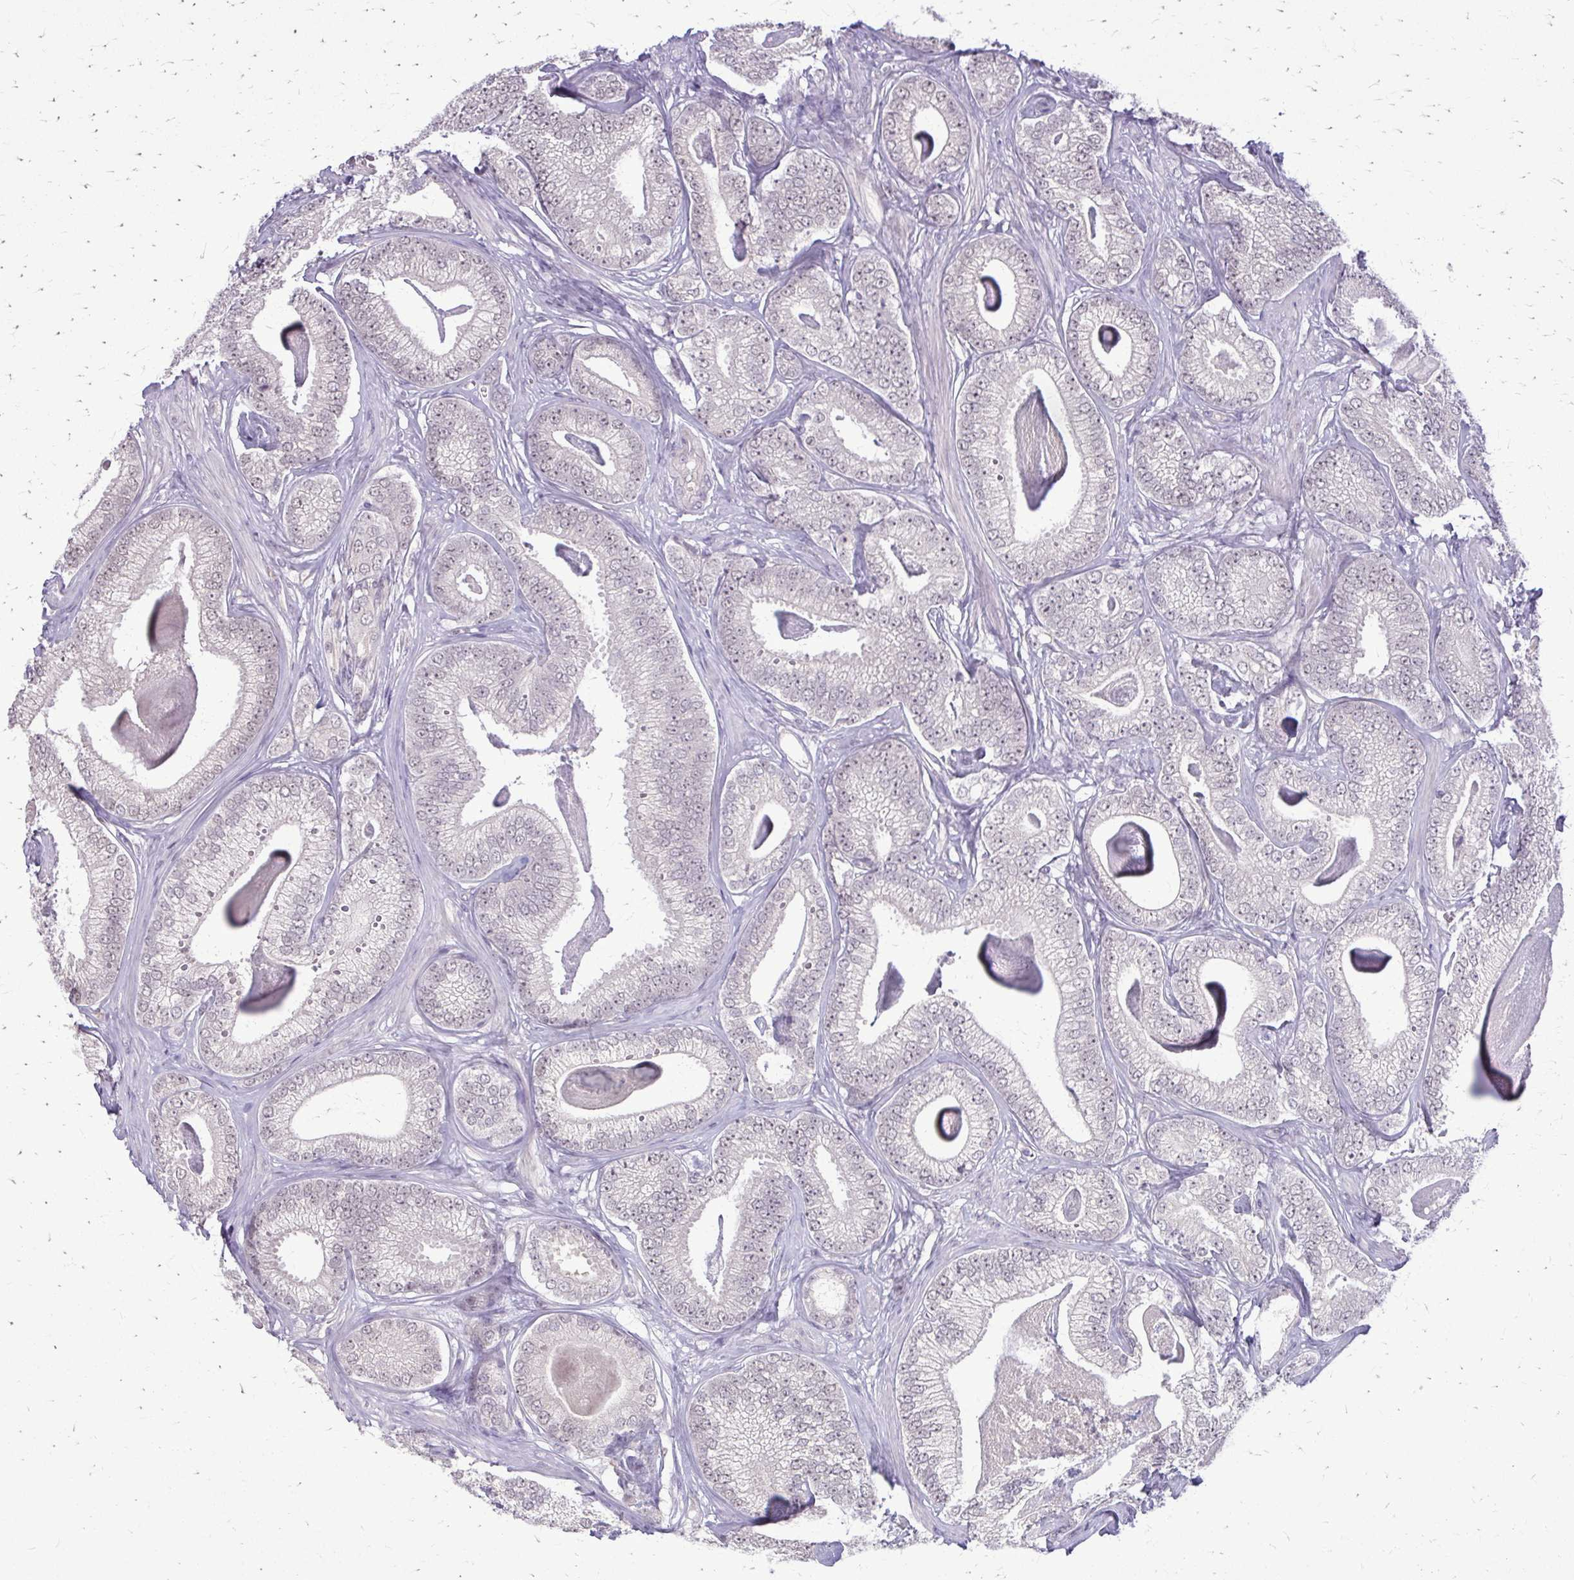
{"staining": {"intensity": "negative", "quantity": "none", "location": "none"}, "tissue": "prostate cancer", "cell_type": "Tumor cells", "image_type": "cancer", "snomed": [{"axis": "morphology", "description": "Adenocarcinoma, Low grade"}, {"axis": "topography", "description": "Prostate"}], "caption": "Prostate low-grade adenocarcinoma was stained to show a protein in brown. There is no significant positivity in tumor cells.", "gene": "PLCB1", "patient": {"sex": "male", "age": 63}}